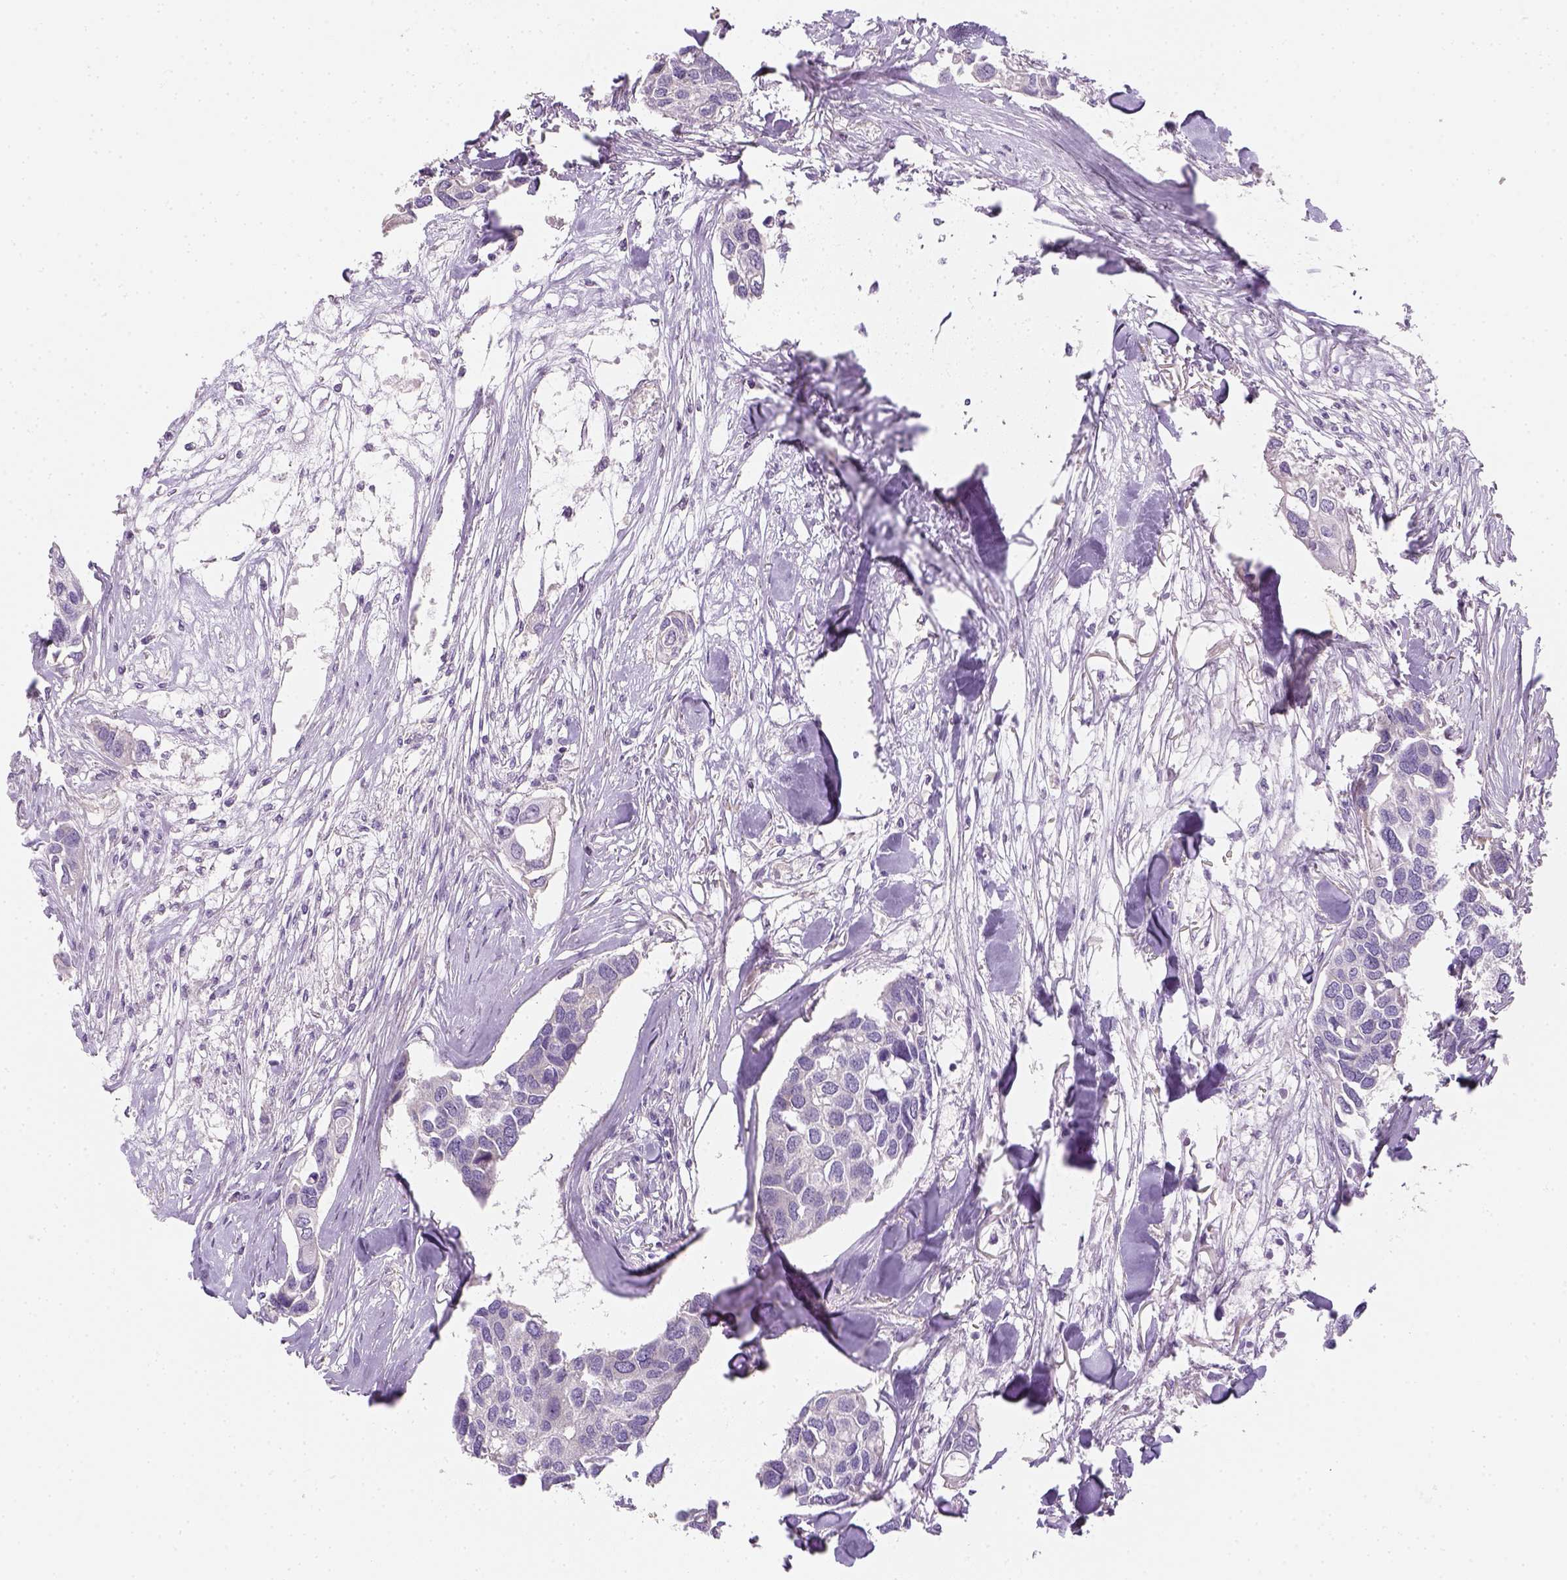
{"staining": {"intensity": "negative", "quantity": "none", "location": "none"}, "tissue": "breast cancer", "cell_type": "Tumor cells", "image_type": "cancer", "snomed": [{"axis": "morphology", "description": "Duct carcinoma"}, {"axis": "topography", "description": "Breast"}], "caption": "DAB (3,3'-diaminobenzidine) immunohistochemical staining of breast infiltrating ductal carcinoma exhibits no significant staining in tumor cells.", "gene": "CACNB1", "patient": {"sex": "female", "age": 83}}